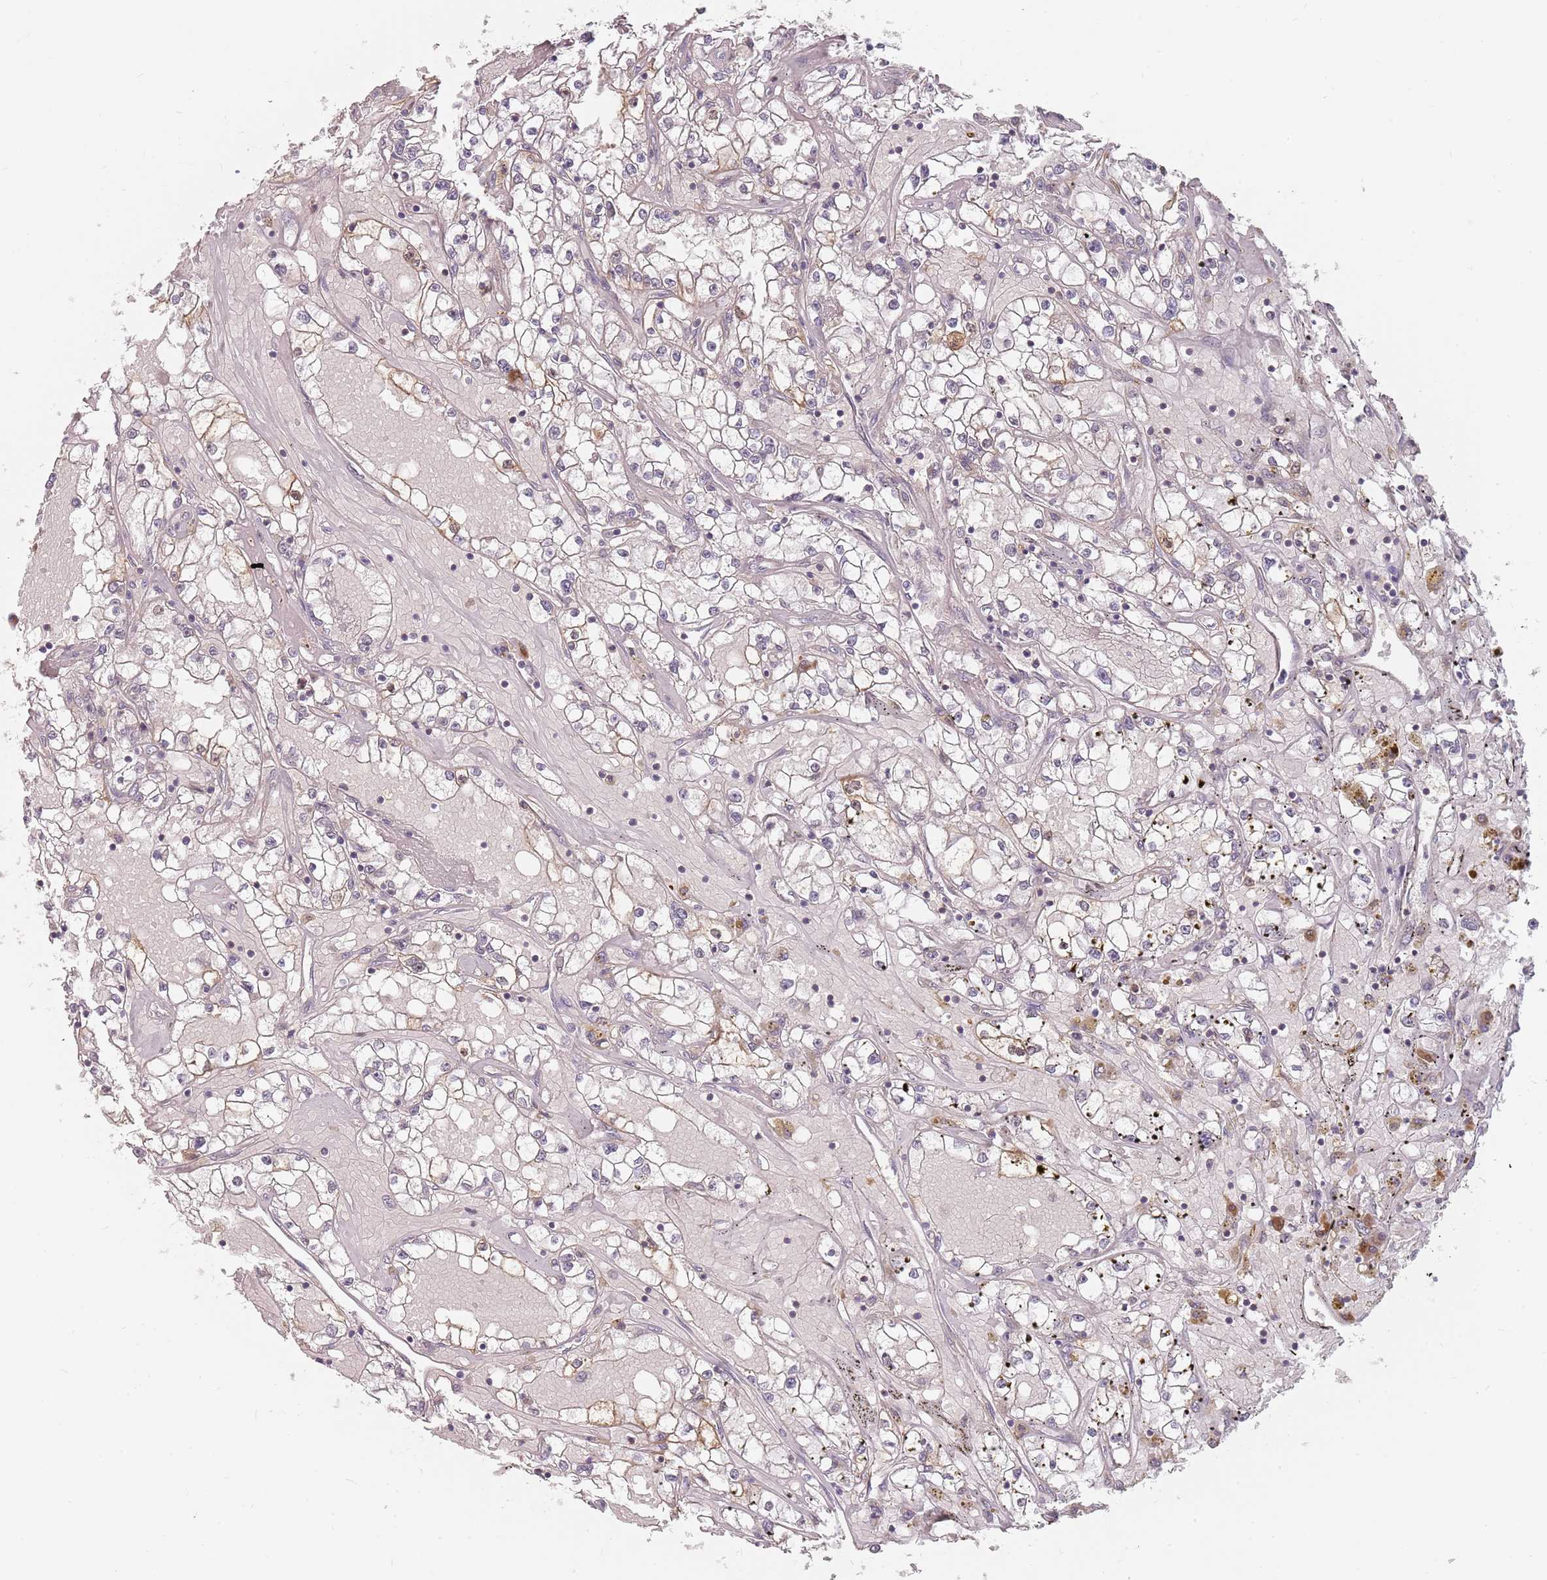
{"staining": {"intensity": "negative", "quantity": "none", "location": "none"}, "tissue": "renal cancer", "cell_type": "Tumor cells", "image_type": "cancer", "snomed": [{"axis": "morphology", "description": "Adenocarcinoma, NOS"}, {"axis": "topography", "description": "Kidney"}], "caption": "The image demonstrates no staining of tumor cells in renal cancer.", "gene": "NAXE", "patient": {"sex": "male", "age": 56}}